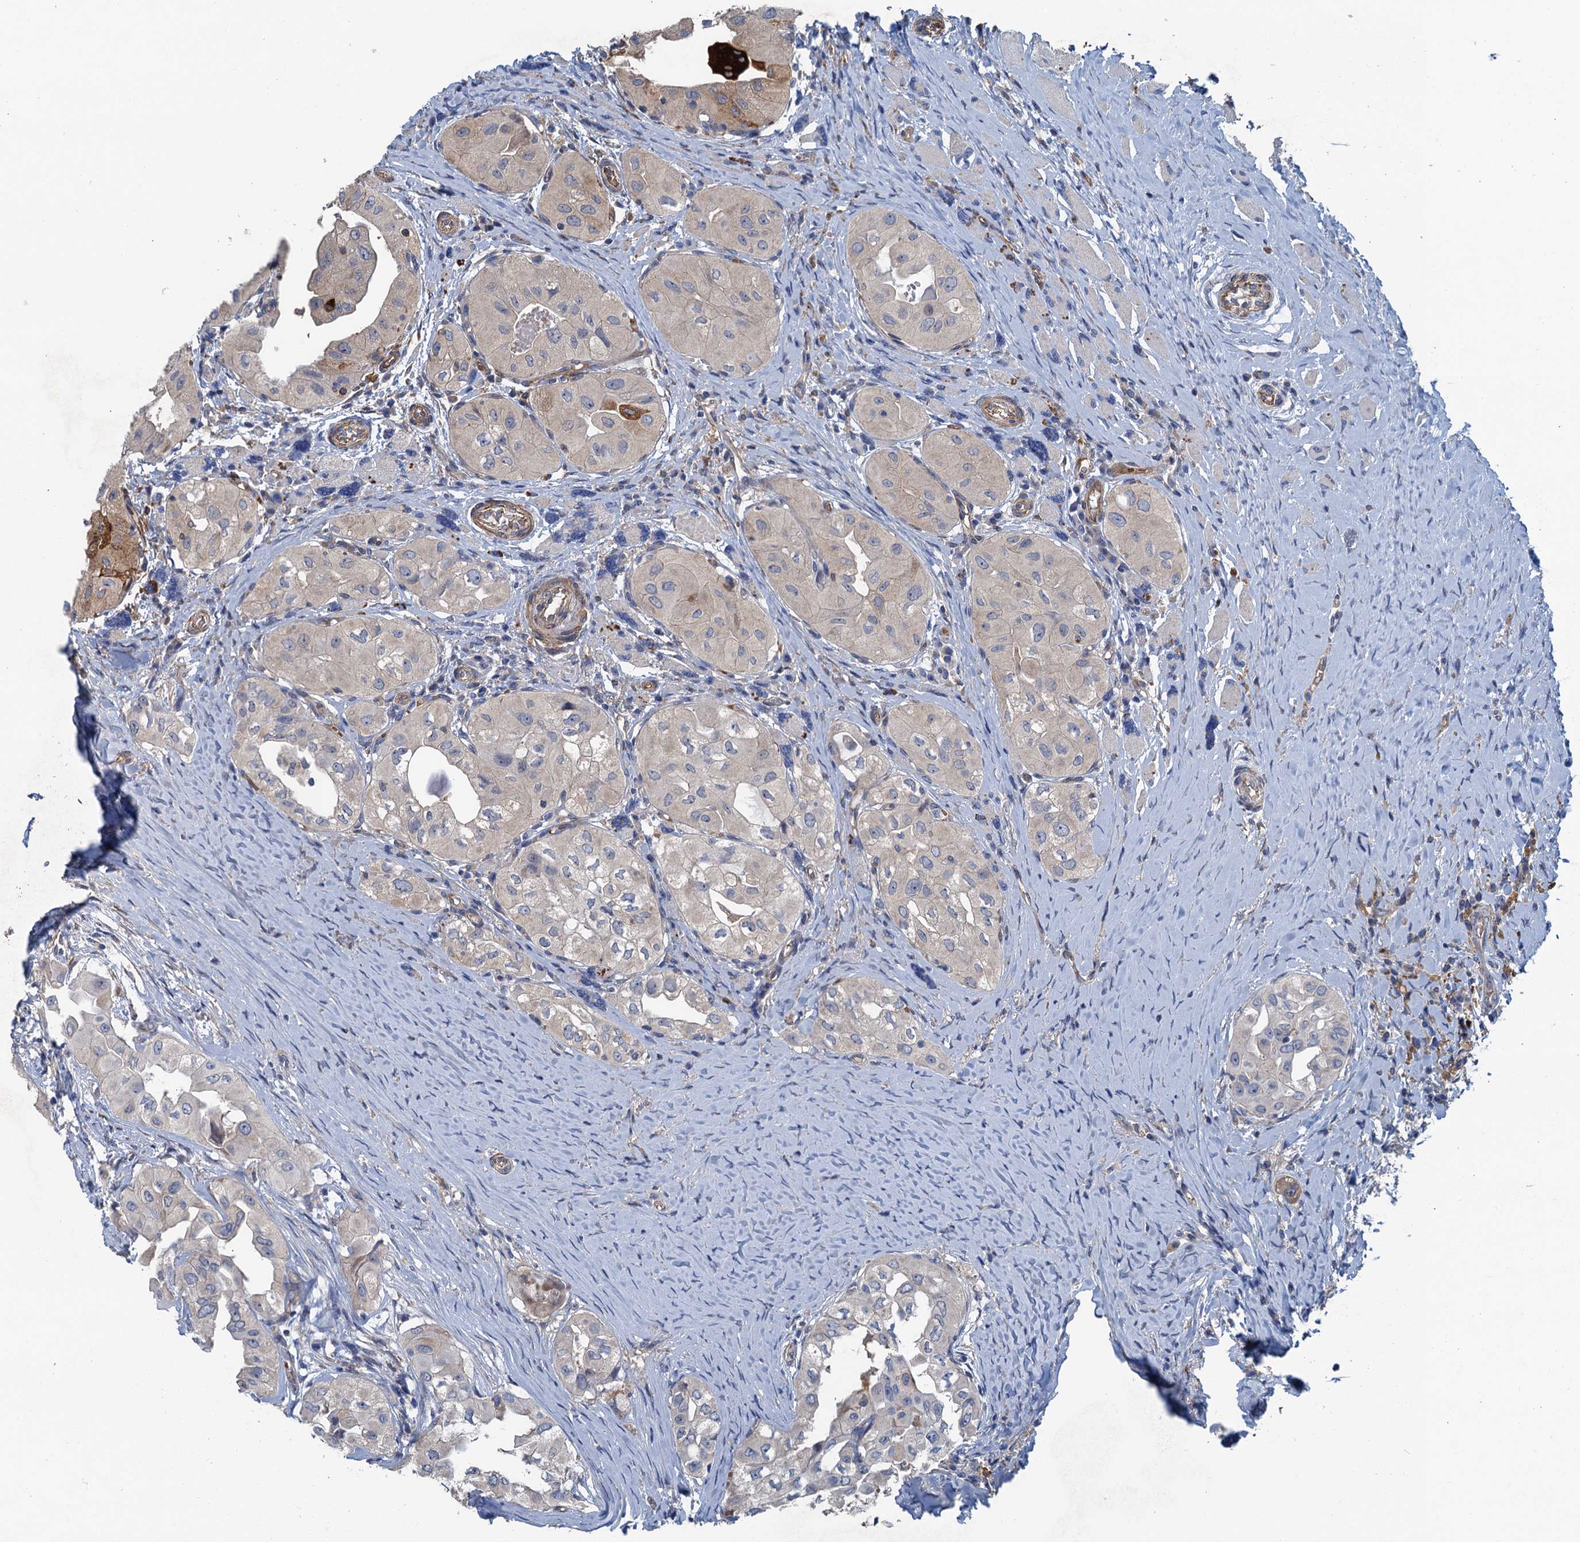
{"staining": {"intensity": "moderate", "quantity": "<25%", "location": "cytoplasmic/membranous"}, "tissue": "thyroid cancer", "cell_type": "Tumor cells", "image_type": "cancer", "snomed": [{"axis": "morphology", "description": "Papillary adenocarcinoma, NOS"}, {"axis": "topography", "description": "Thyroid gland"}], "caption": "Thyroid cancer tissue reveals moderate cytoplasmic/membranous staining in approximately <25% of tumor cells, visualized by immunohistochemistry. (DAB IHC with brightfield microscopy, high magnification).", "gene": "RSAD2", "patient": {"sex": "female", "age": 59}}